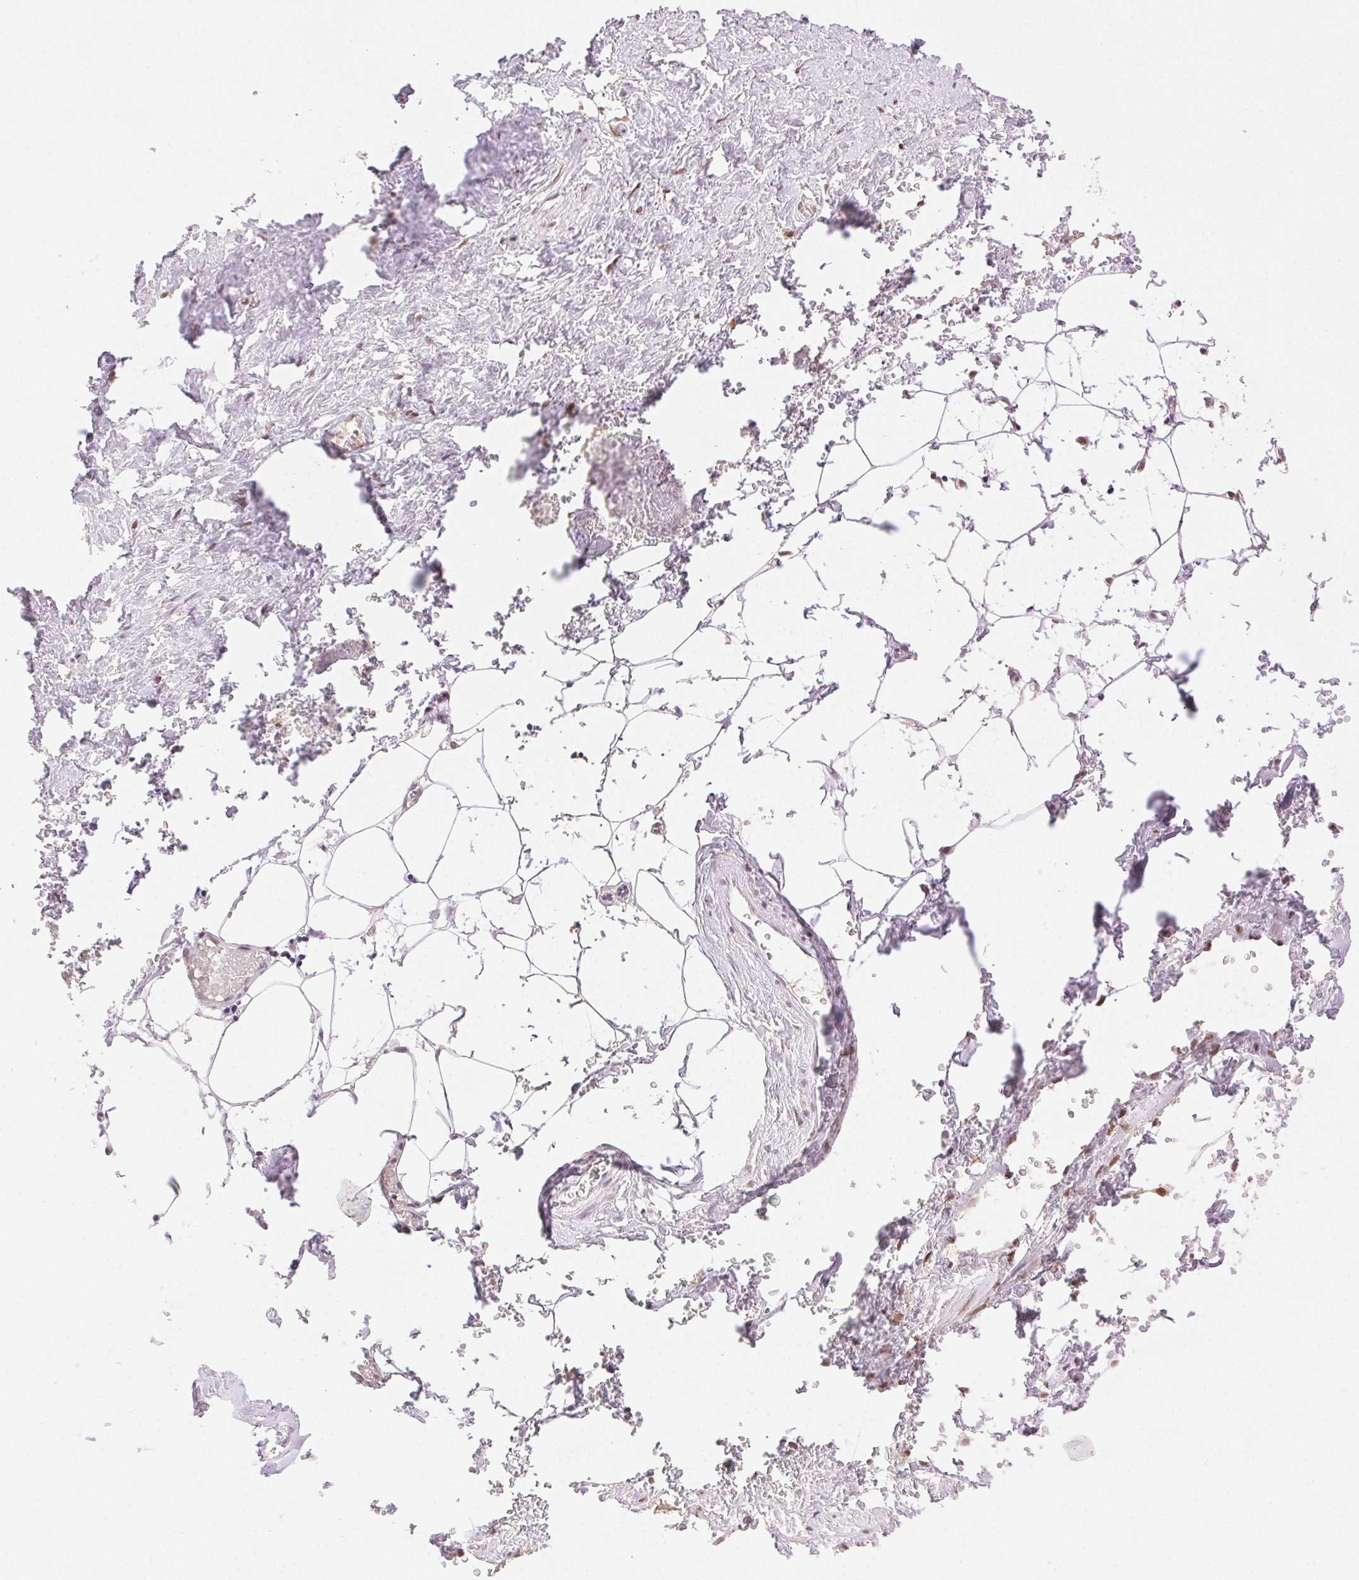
{"staining": {"intensity": "moderate", "quantity": "<25%", "location": "nuclear"}, "tissue": "adipose tissue", "cell_type": "Adipocytes", "image_type": "normal", "snomed": [{"axis": "morphology", "description": "Normal tissue, NOS"}, {"axis": "topography", "description": "Prostate"}, {"axis": "topography", "description": "Peripheral nerve tissue"}], "caption": "Adipose tissue stained with DAB IHC shows low levels of moderate nuclear positivity in about <25% of adipocytes. (Stains: DAB in brown, nuclei in blue, Microscopy: brightfield microscopy at high magnification).", "gene": "H2AZ1", "patient": {"sex": "male", "age": 55}}